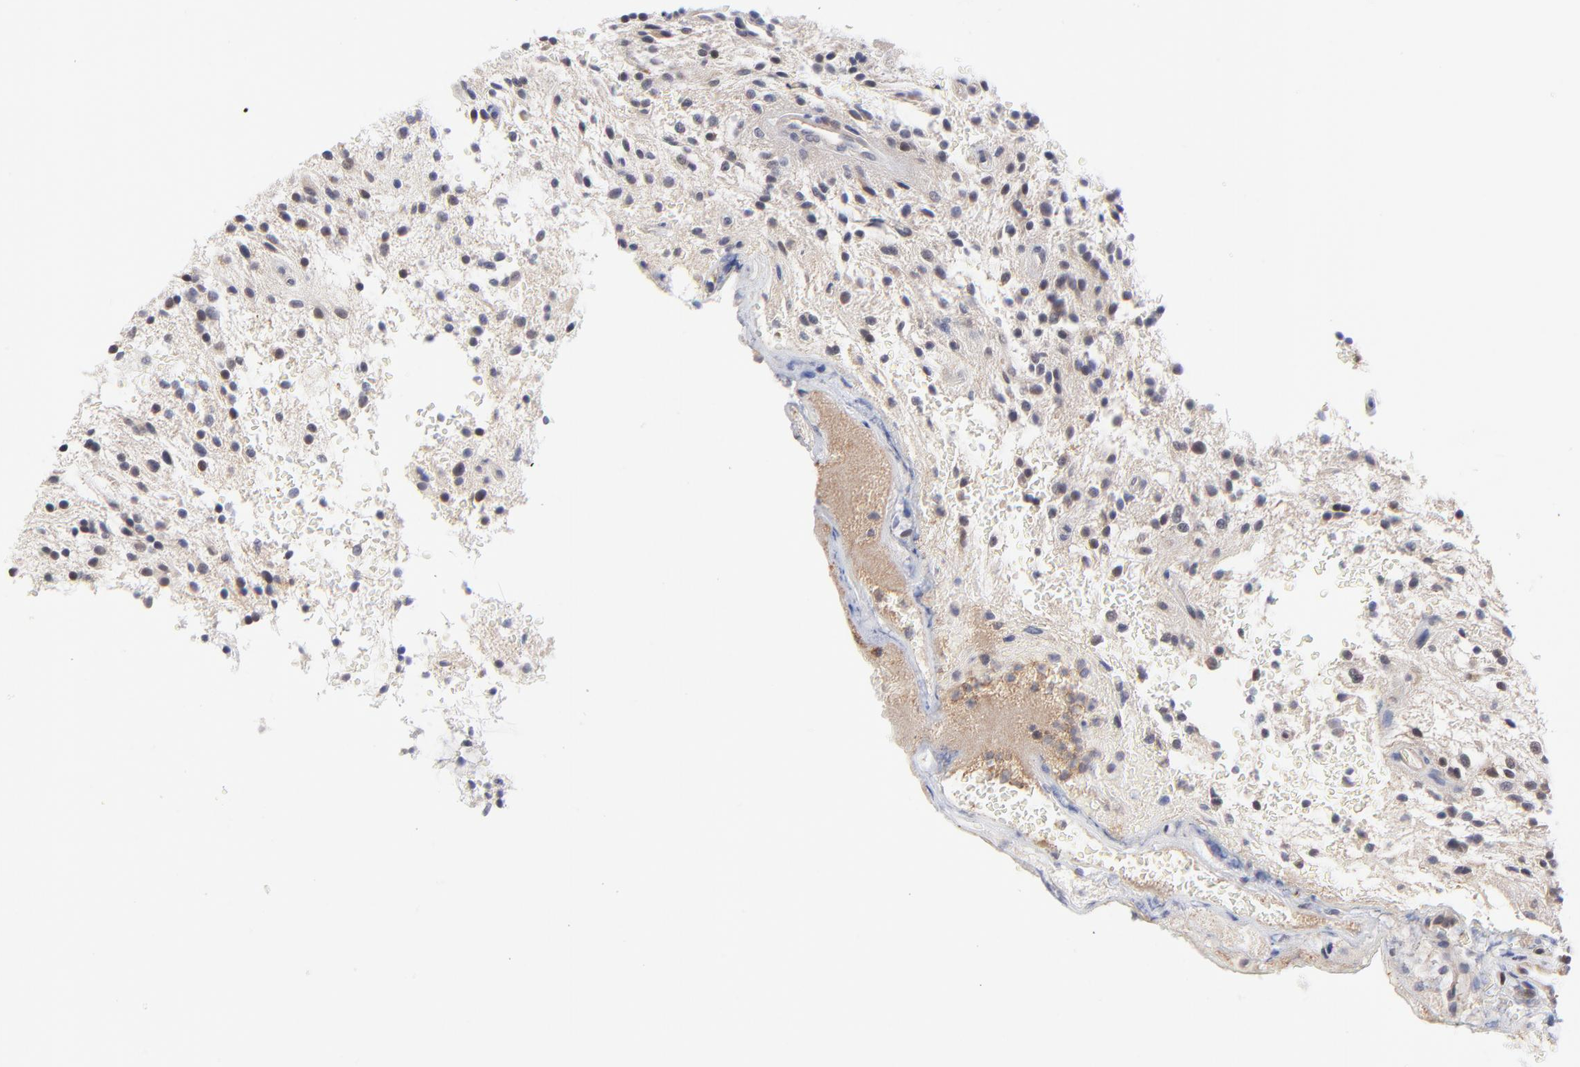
{"staining": {"intensity": "weak", "quantity": "<25%", "location": "cytoplasmic/membranous"}, "tissue": "glioma", "cell_type": "Tumor cells", "image_type": "cancer", "snomed": [{"axis": "morphology", "description": "Glioma, malignant, NOS"}, {"axis": "topography", "description": "Cerebellum"}], "caption": "This is an immunohistochemistry (IHC) image of glioma (malignant). There is no staining in tumor cells.", "gene": "ZNF157", "patient": {"sex": "female", "age": 10}}